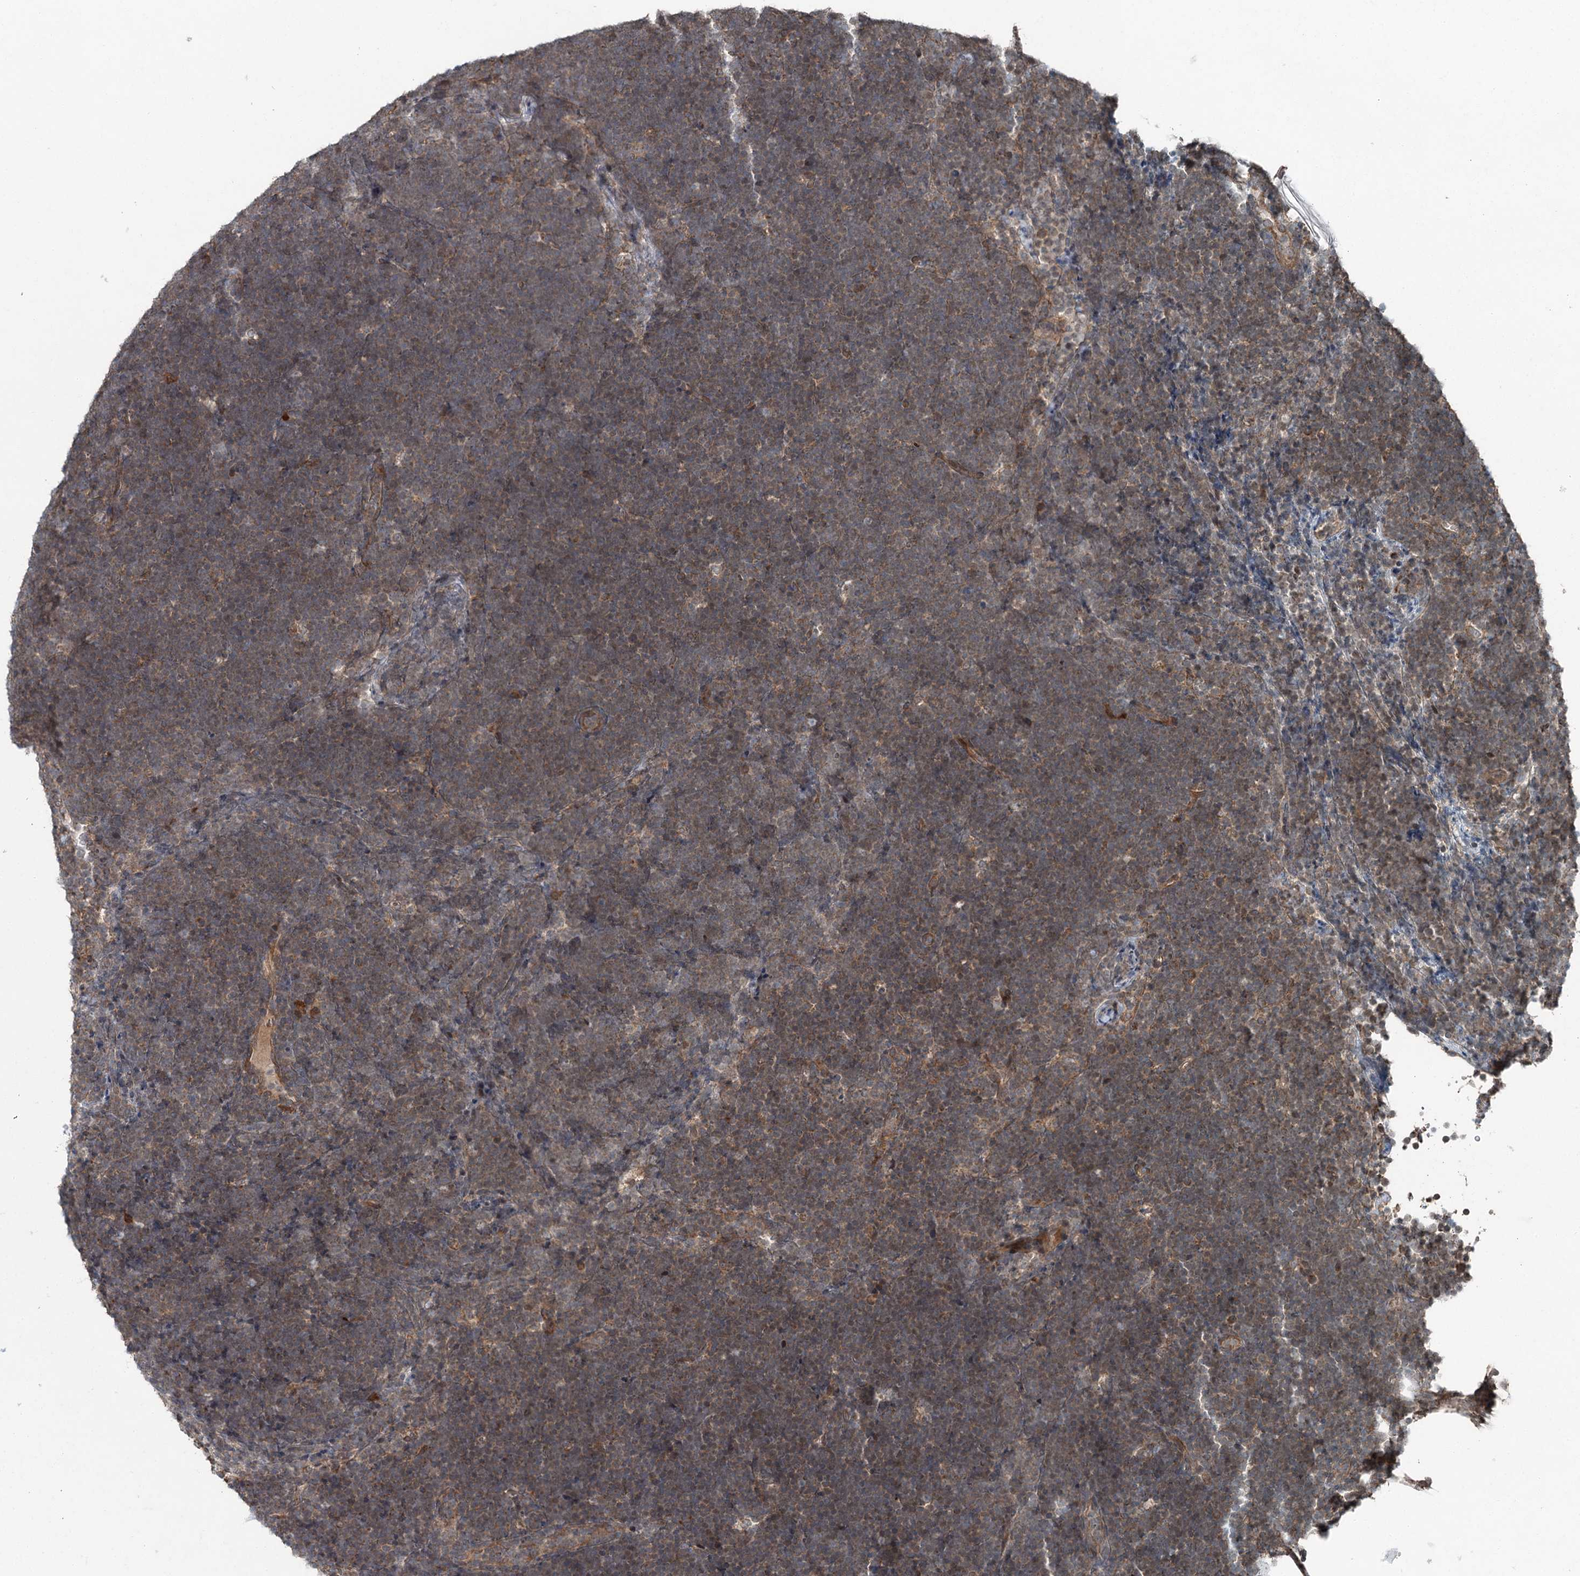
{"staining": {"intensity": "weak", "quantity": ">75%", "location": "cytoplasmic/membranous"}, "tissue": "lymphoma", "cell_type": "Tumor cells", "image_type": "cancer", "snomed": [{"axis": "morphology", "description": "Malignant lymphoma, non-Hodgkin's type, High grade"}, {"axis": "topography", "description": "Lymph node"}], "caption": "DAB (3,3'-diaminobenzidine) immunohistochemical staining of lymphoma exhibits weak cytoplasmic/membranous protein positivity in approximately >75% of tumor cells. The staining was performed using DAB (3,3'-diaminobenzidine), with brown indicating positive protein expression. Nuclei are stained blue with hematoxylin.", "gene": "SKIC3", "patient": {"sex": "male", "age": 13}}